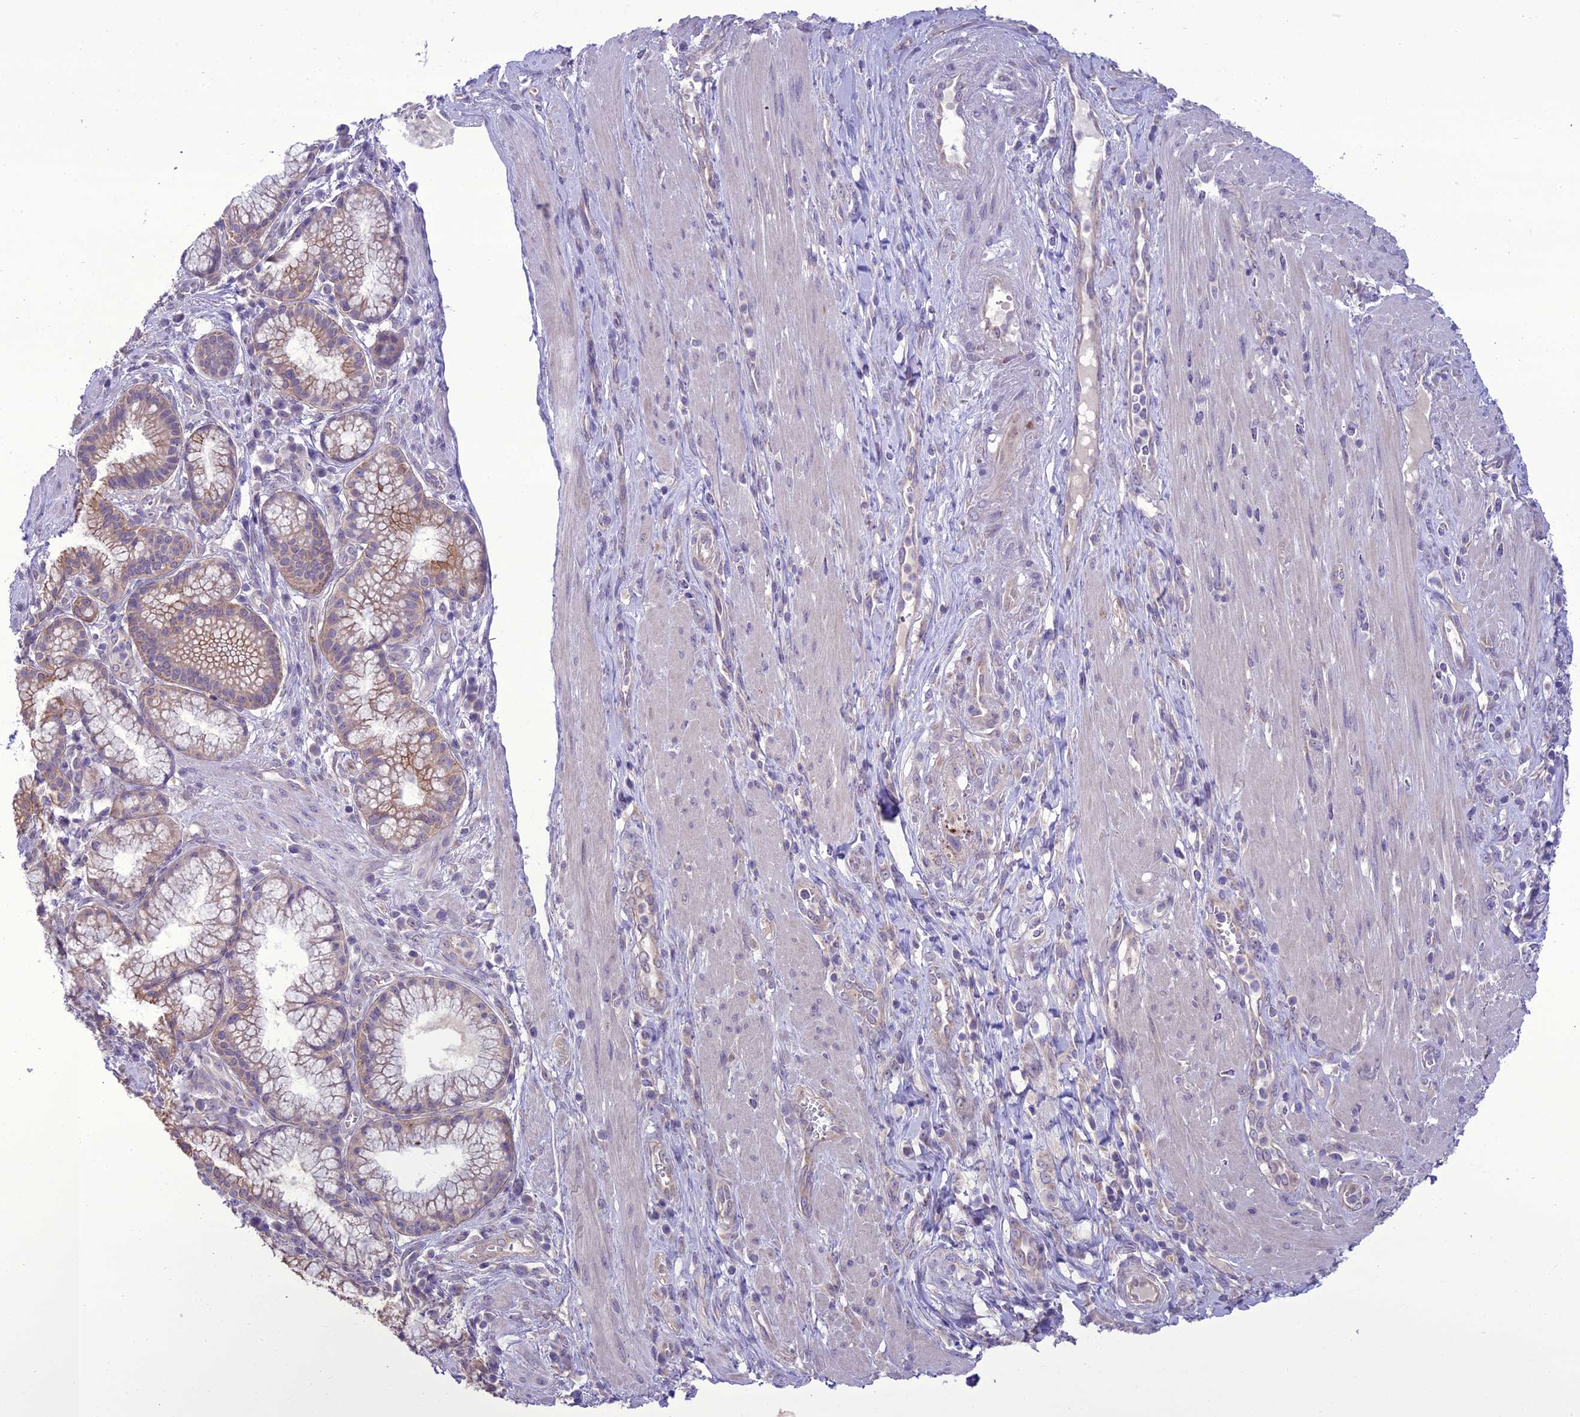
{"staining": {"intensity": "moderate", "quantity": "25%-75%", "location": "cytoplasmic/membranous"}, "tissue": "pancreatic cancer", "cell_type": "Tumor cells", "image_type": "cancer", "snomed": [{"axis": "morphology", "description": "Adenocarcinoma, NOS"}, {"axis": "topography", "description": "Pancreas"}], "caption": "IHC micrograph of neoplastic tissue: pancreatic cancer stained using immunohistochemistry (IHC) demonstrates medium levels of moderate protein expression localized specifically in the cytoplasmic/membranous of tumor cells, appearing as a cytoplasmic/membranous brown color.", "gene": "SCRT1", "patient": {"sex": "male", "age": 72}}